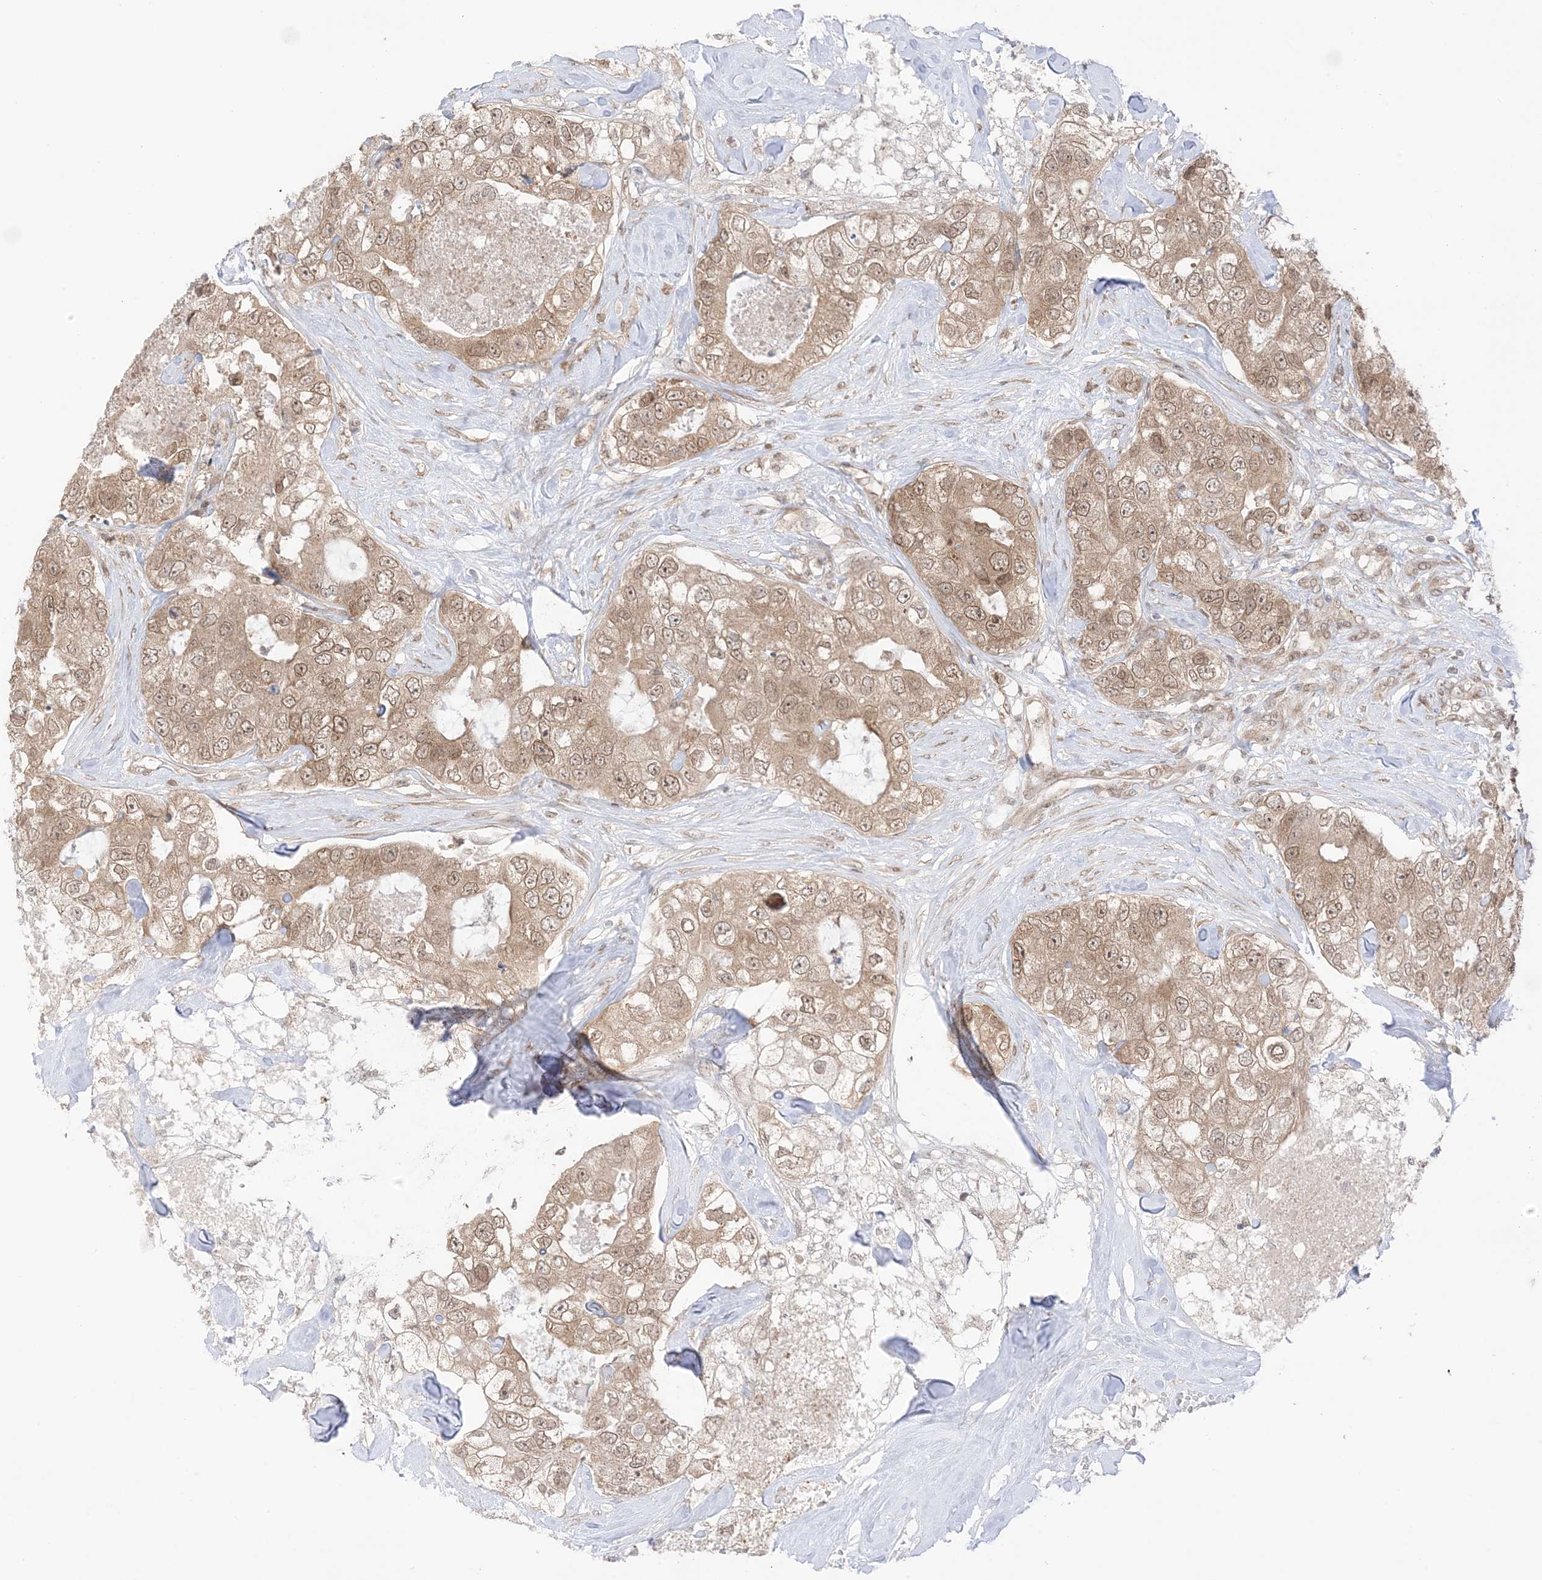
{"staining": {"intensity": "moderate", "quantity": ">75%", "location": "cytoplasmic/membranous,nuclear"}, "tissue": "breast cancer", "cell_type": "Tumor cells", "image_type": "cancer", "snomed": [{"axis": "morphology", "description": "Duct carcinoma"}, {"axis": "topography", "description": "Breast"}], "caption": "Moderate cytoplasmic/membranous and nuclear protein expression is appreciated in approximately >75% of tumor cells in breast cancer (infiltrating ductal carcinoma). (DAB IHC with brightfield microscopy, high magnification).", "gene": "UBE2E2", "patient": {"sex": "female", "age": 62}}